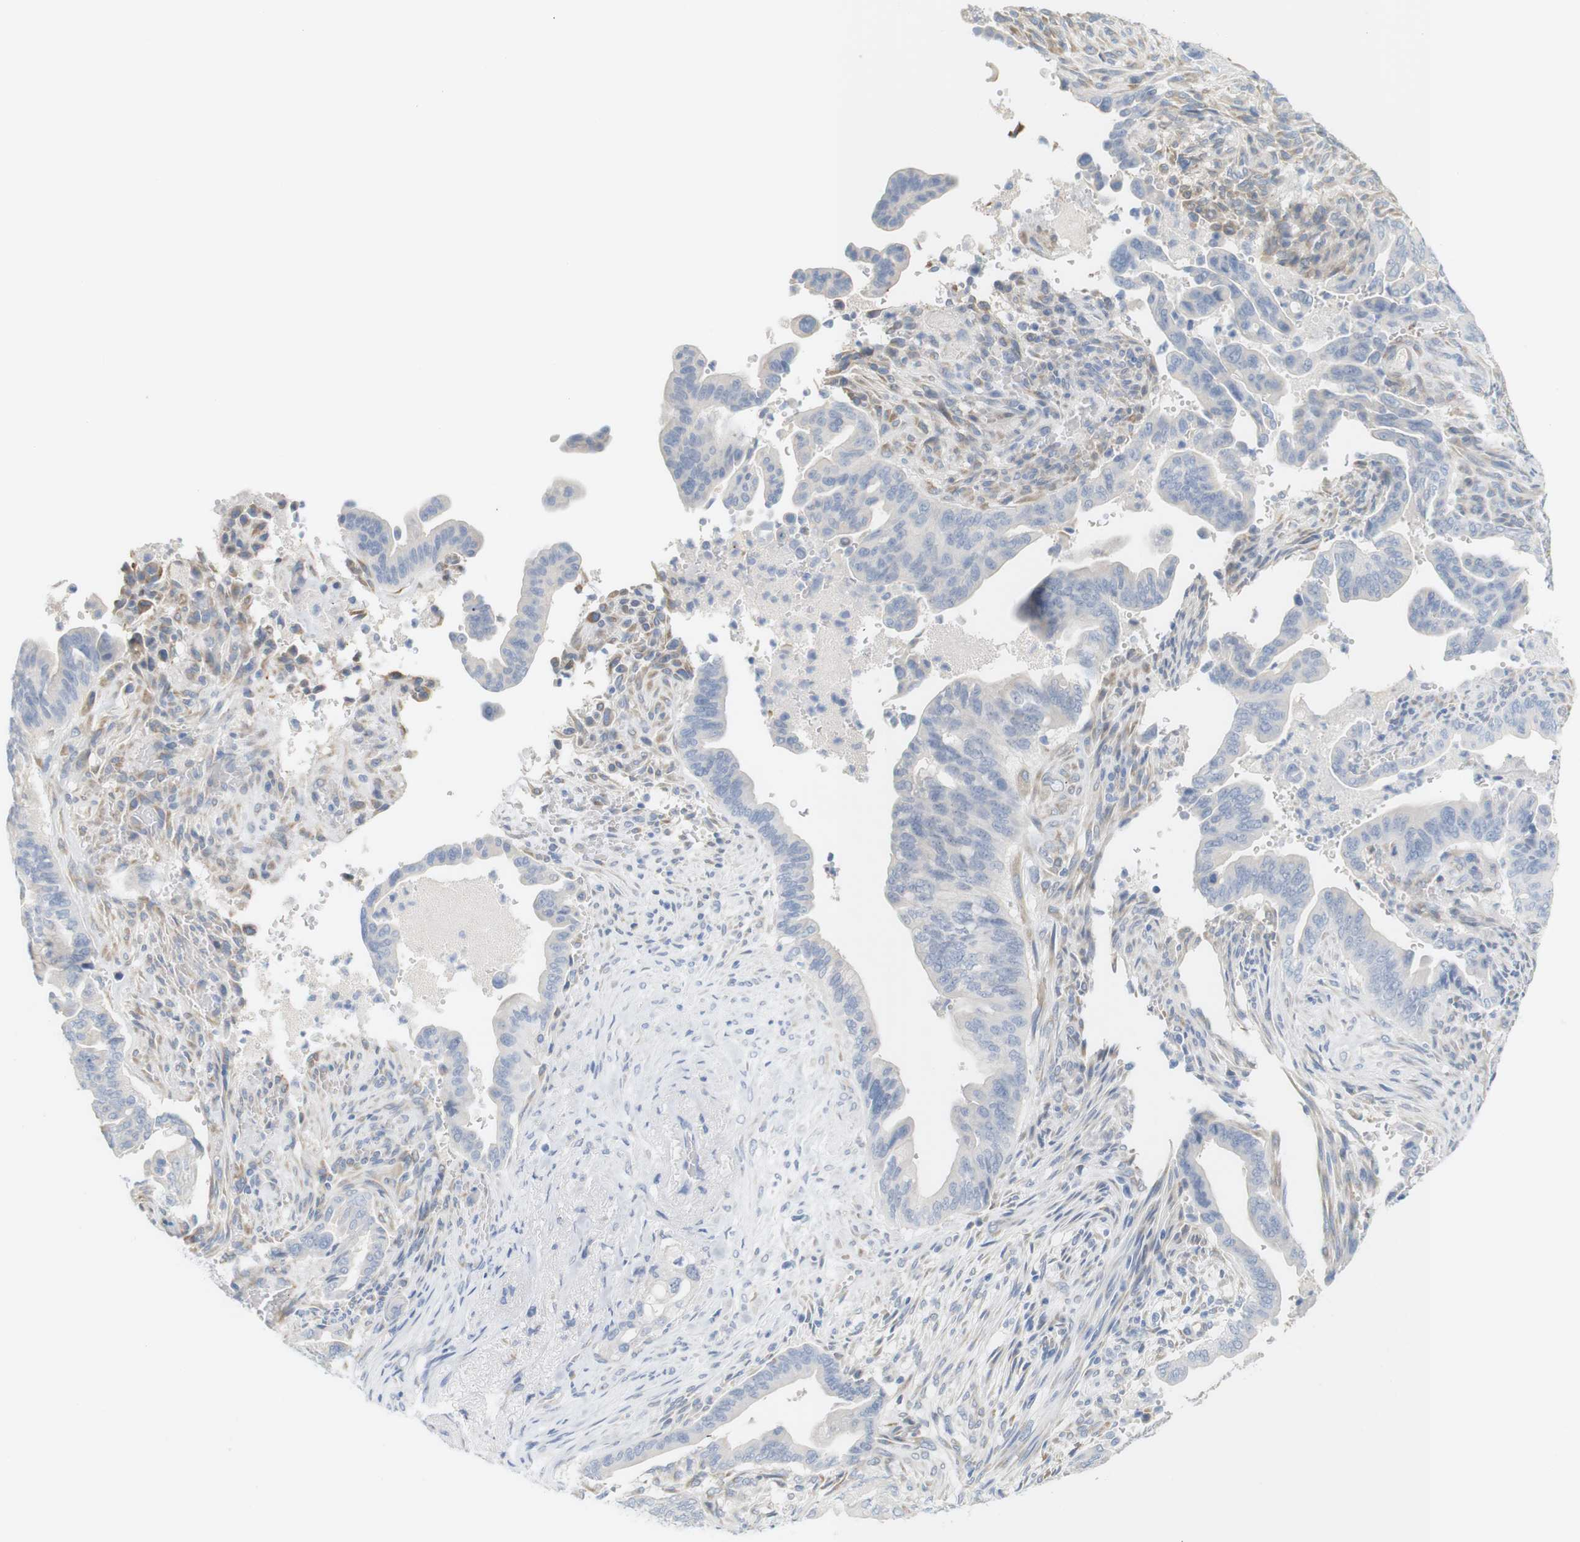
{"staining": {"intensity": "negative", "quantity": "none", "location": "none"}, "tissue": "pancreatic cancer", "cell_type": "Tumor cells", "image_type": "cancer", "snomed": [{"axis": "morphology", "description": "Adenocarcinoma, NOS"}, {"axis": "topography", "description": "Pancreas"}], "caption": "Tumor cells show no significant expression in adenocarcinoma (pancreatic). (Brightfield microscopy of DAB immunohistochemistry at high magnification).", "gene": "RGS9", "patient": {"sex": "male", "age": 70}}